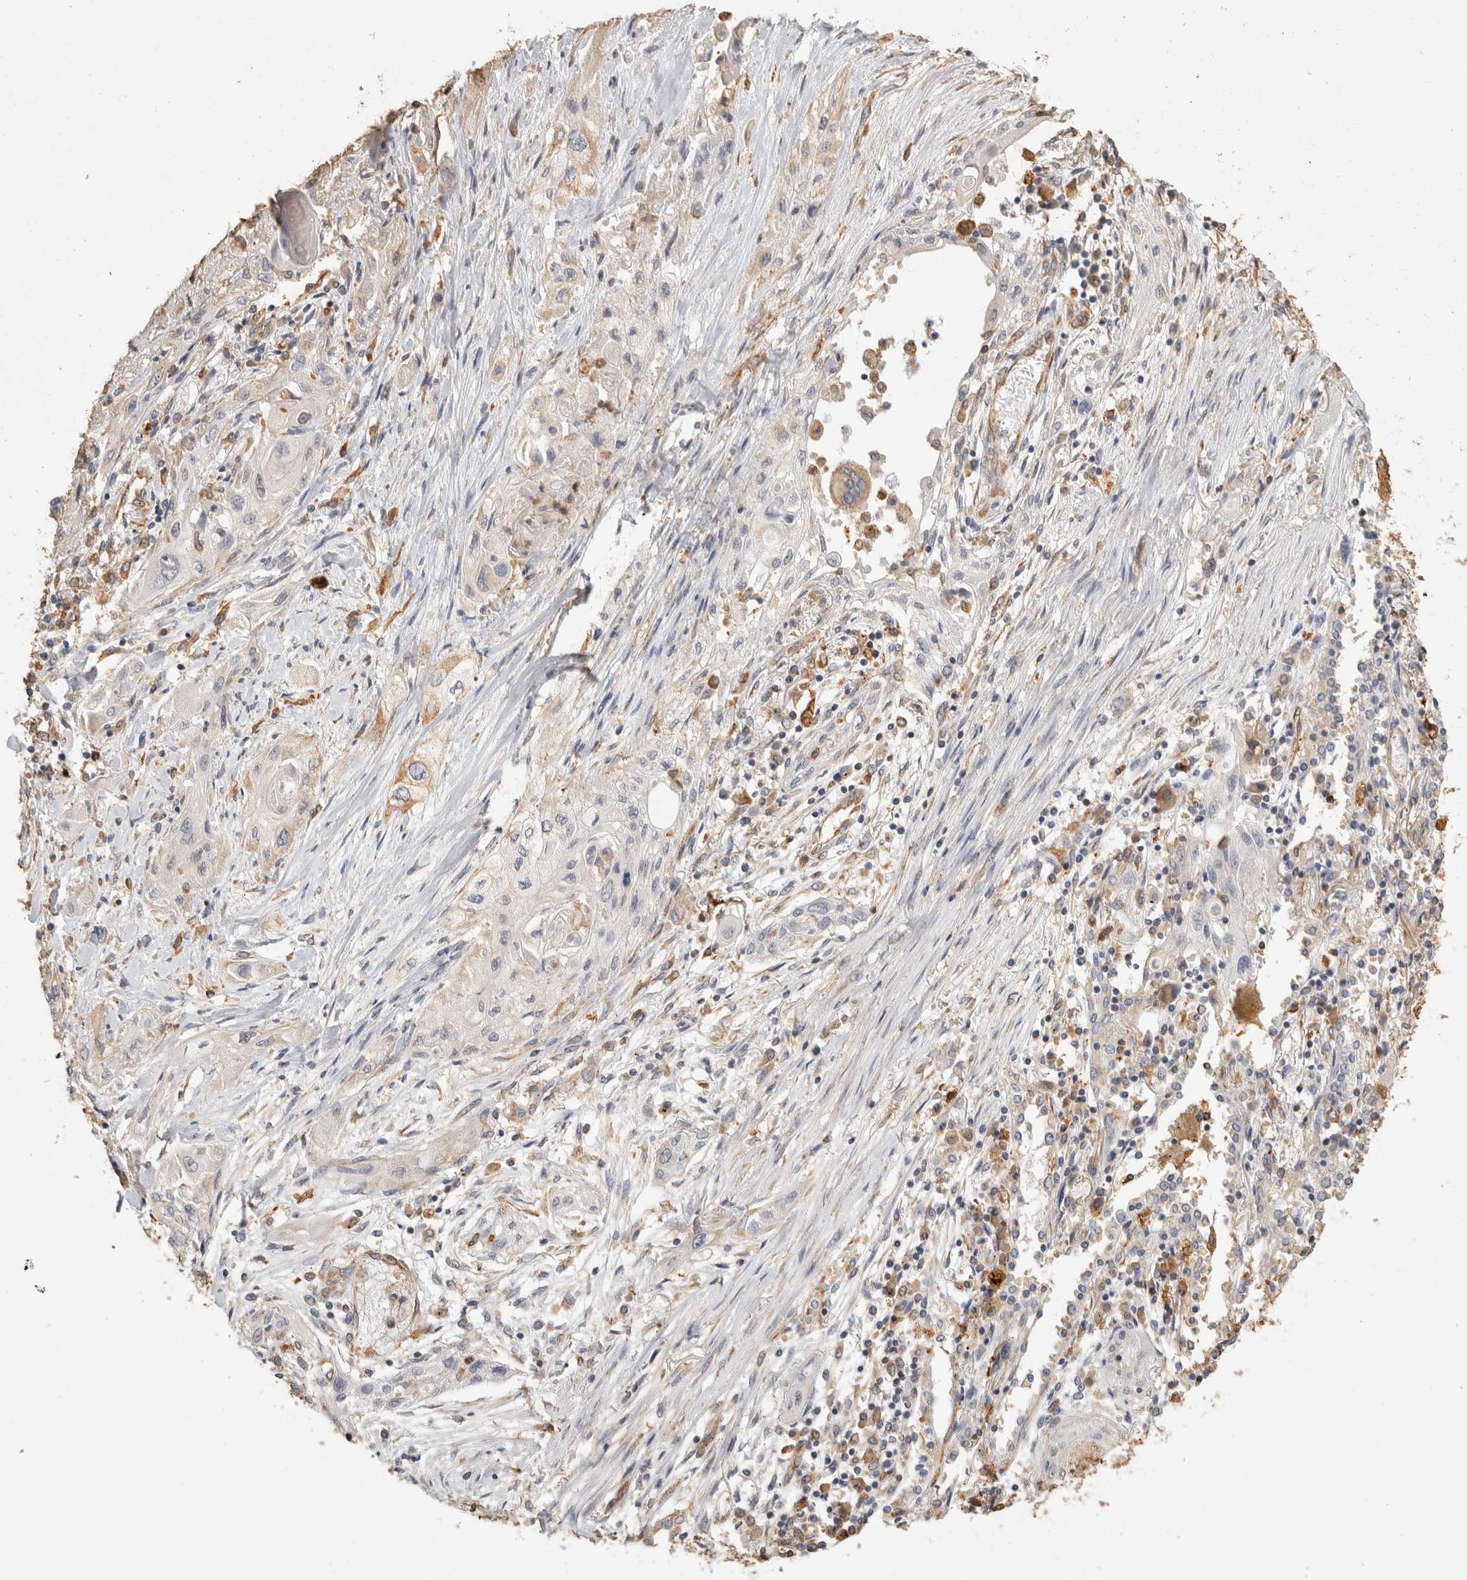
{"staining": {"intensity": "negative", "quantity": "none", "location": "none"}, "tissue": "lung cancer", "cell_type": "Tumor cells", "image_type": "cancer", "snomed": [{"axis": "morphology", "description": "Squamous cell carcinoma, NOS"}, {"axis": "topography", "description": "Lung"}], "caption": "Immunohistochemical staining of human lung cancer (squamous cell carcinoma) reveals no significant positivity in tumor cells.", "gene": "REPS2", "patient": {"sex": "female", "age": 47}}